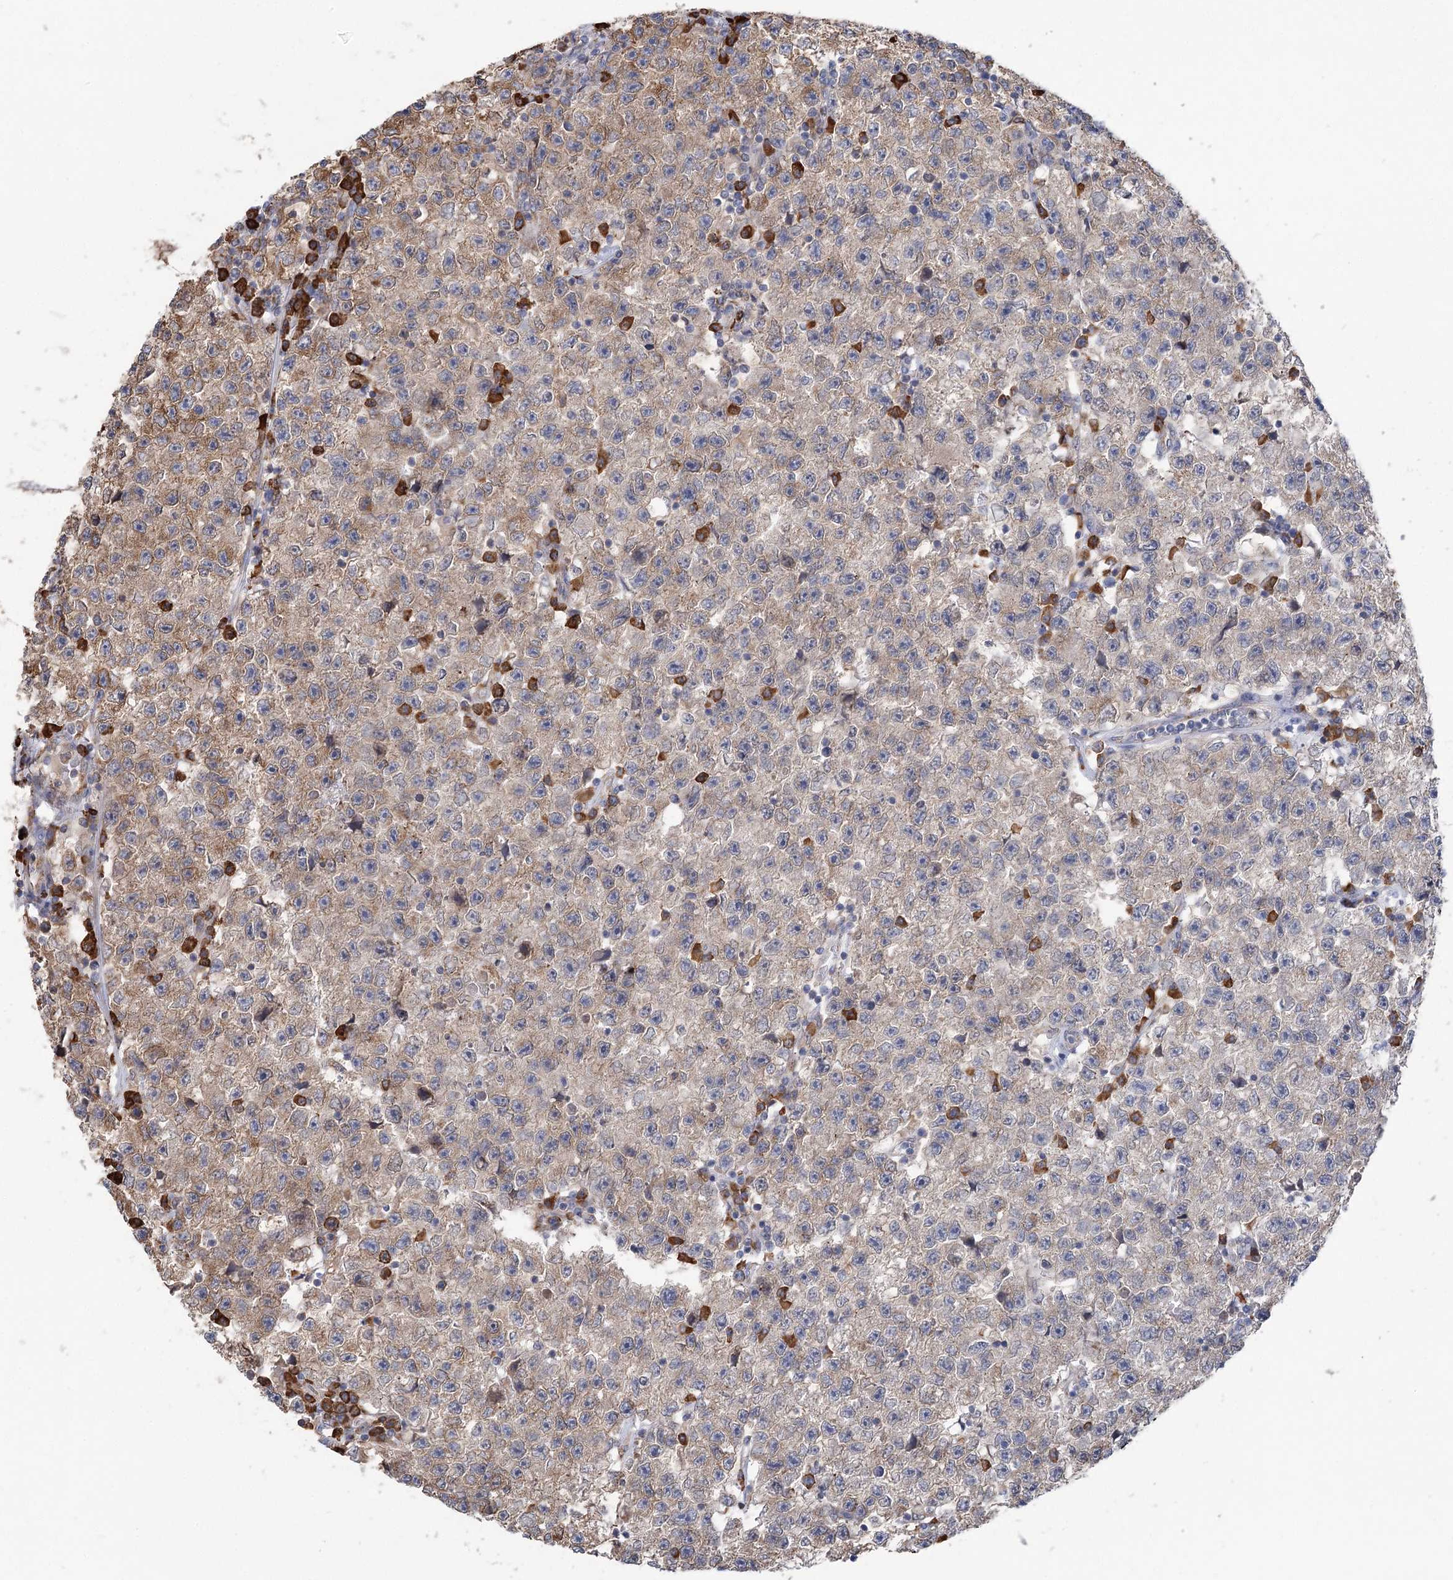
{"staining": {"intensity": "moderate", "quantity": "25%-75%", "location": "cytoplasmic/membranous"}, "tissue": "testis cancer", "cell_type": "Tumor cells", "image_type": "cancer", "snomed": [{"axis": "morphology", "description": "Seminoma, NOS"}, {"axis": "topography", "description": "Testis"}], "caption": "Immunohistochemical staining of testis seminoma demonstrates moderate cytoplasmic/membranous protein staining in about 25%-75% of tumor cells.", "gene": "METTL24", "patient": {"sex": "male", "age": 22}}